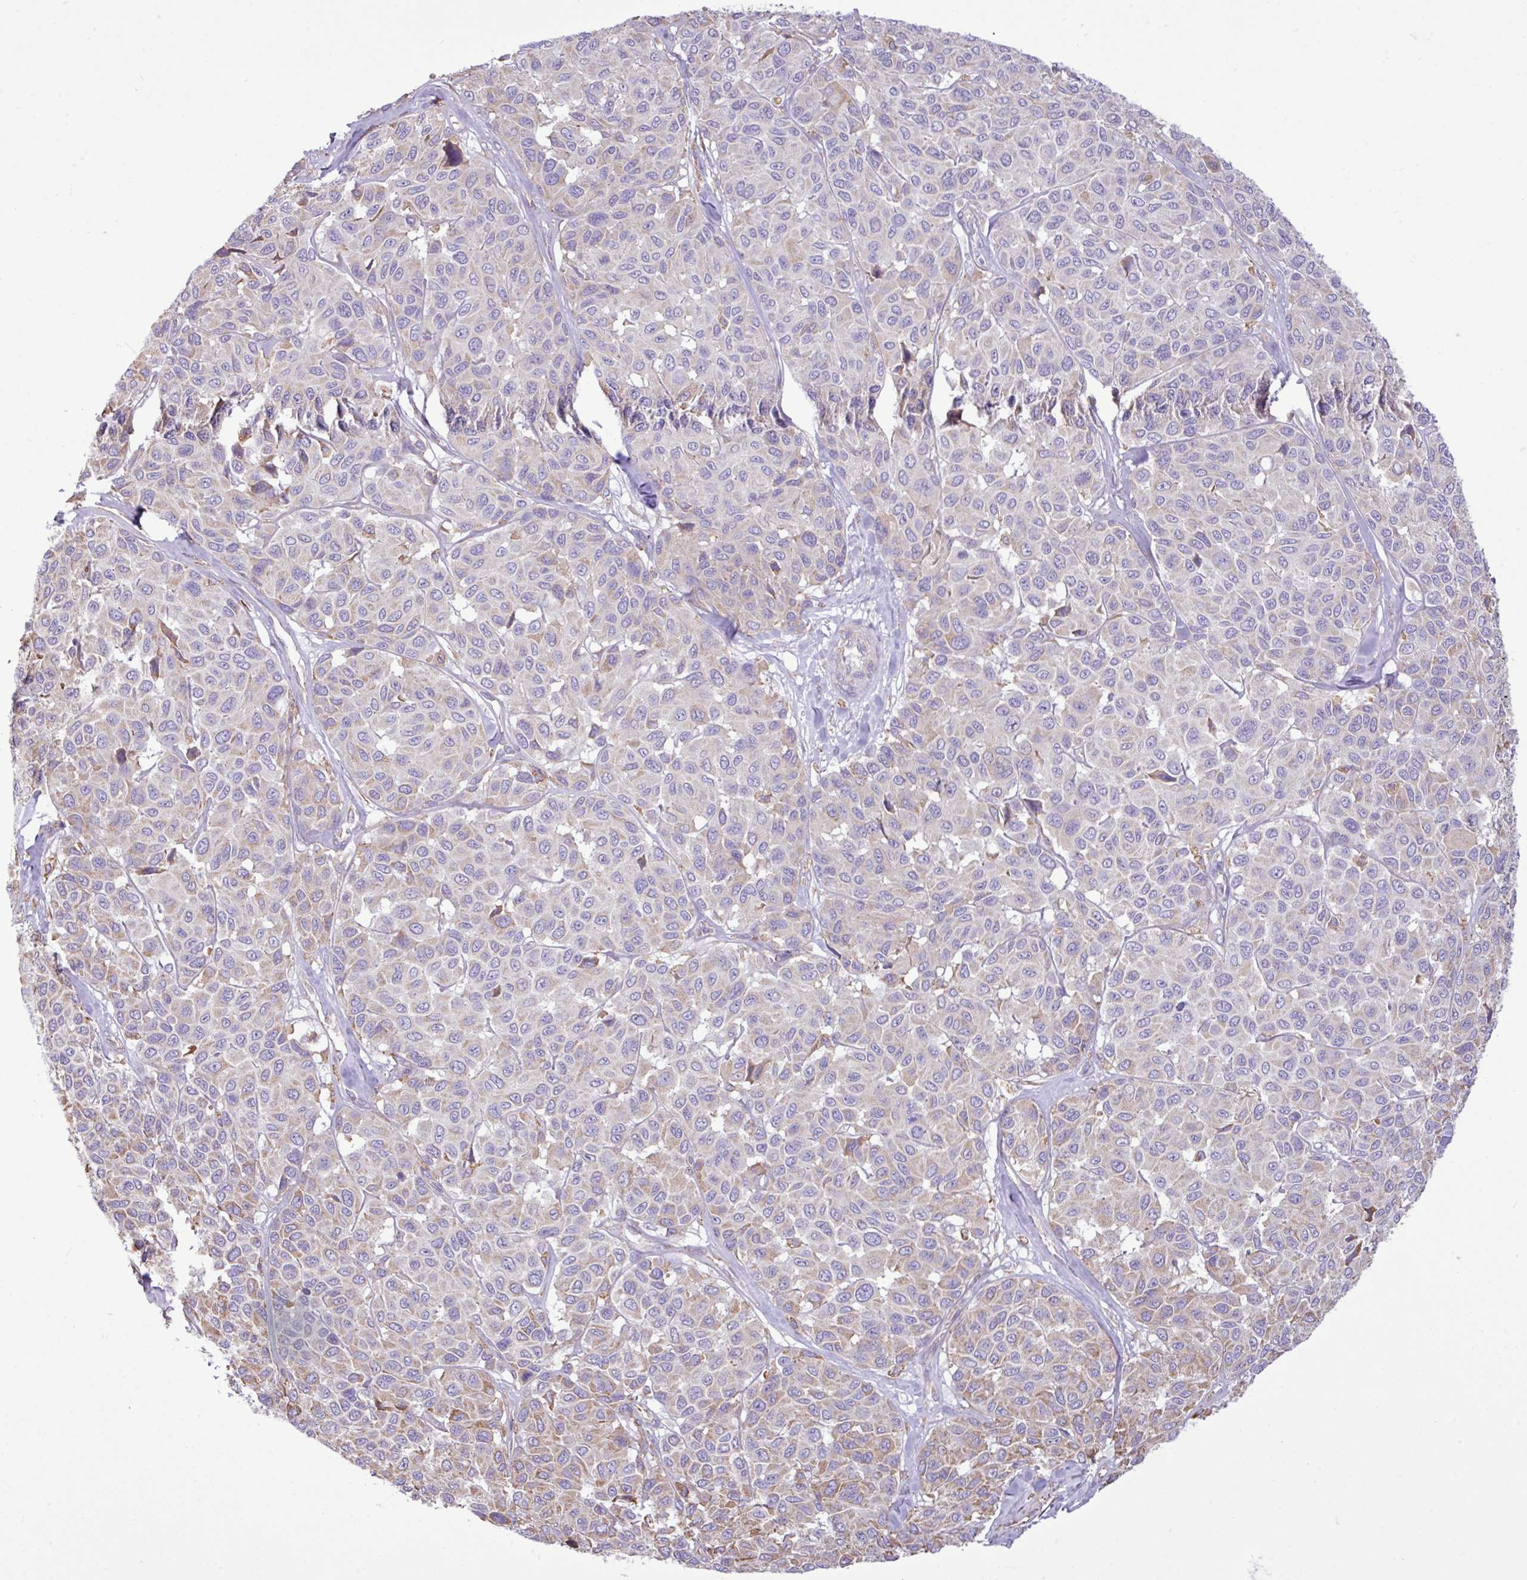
{"staining": {"intensity": "moderate", "quantity": "25%-75%", "location": "cytoplasmic/membranous"}, "tissue": "melanoma", "cell_type": "Tumor cells", "image_type": "cancer", "snomed": [{"axis": "morphology", "description": "Malignant melanoma, NOS"}, {"axis": "topography", "description": "Skin"}], "caption": "Immunohistochemical staining of malignant melanoma shows medium levels of moderate cytoplasmic/membranous staining in approximately 25%-75% of tumor cells. (IHC, brightfield microscopy, high magnification).", "gene": "ZSCAN5A", "patient": {"sex": "female", "age": 66}}